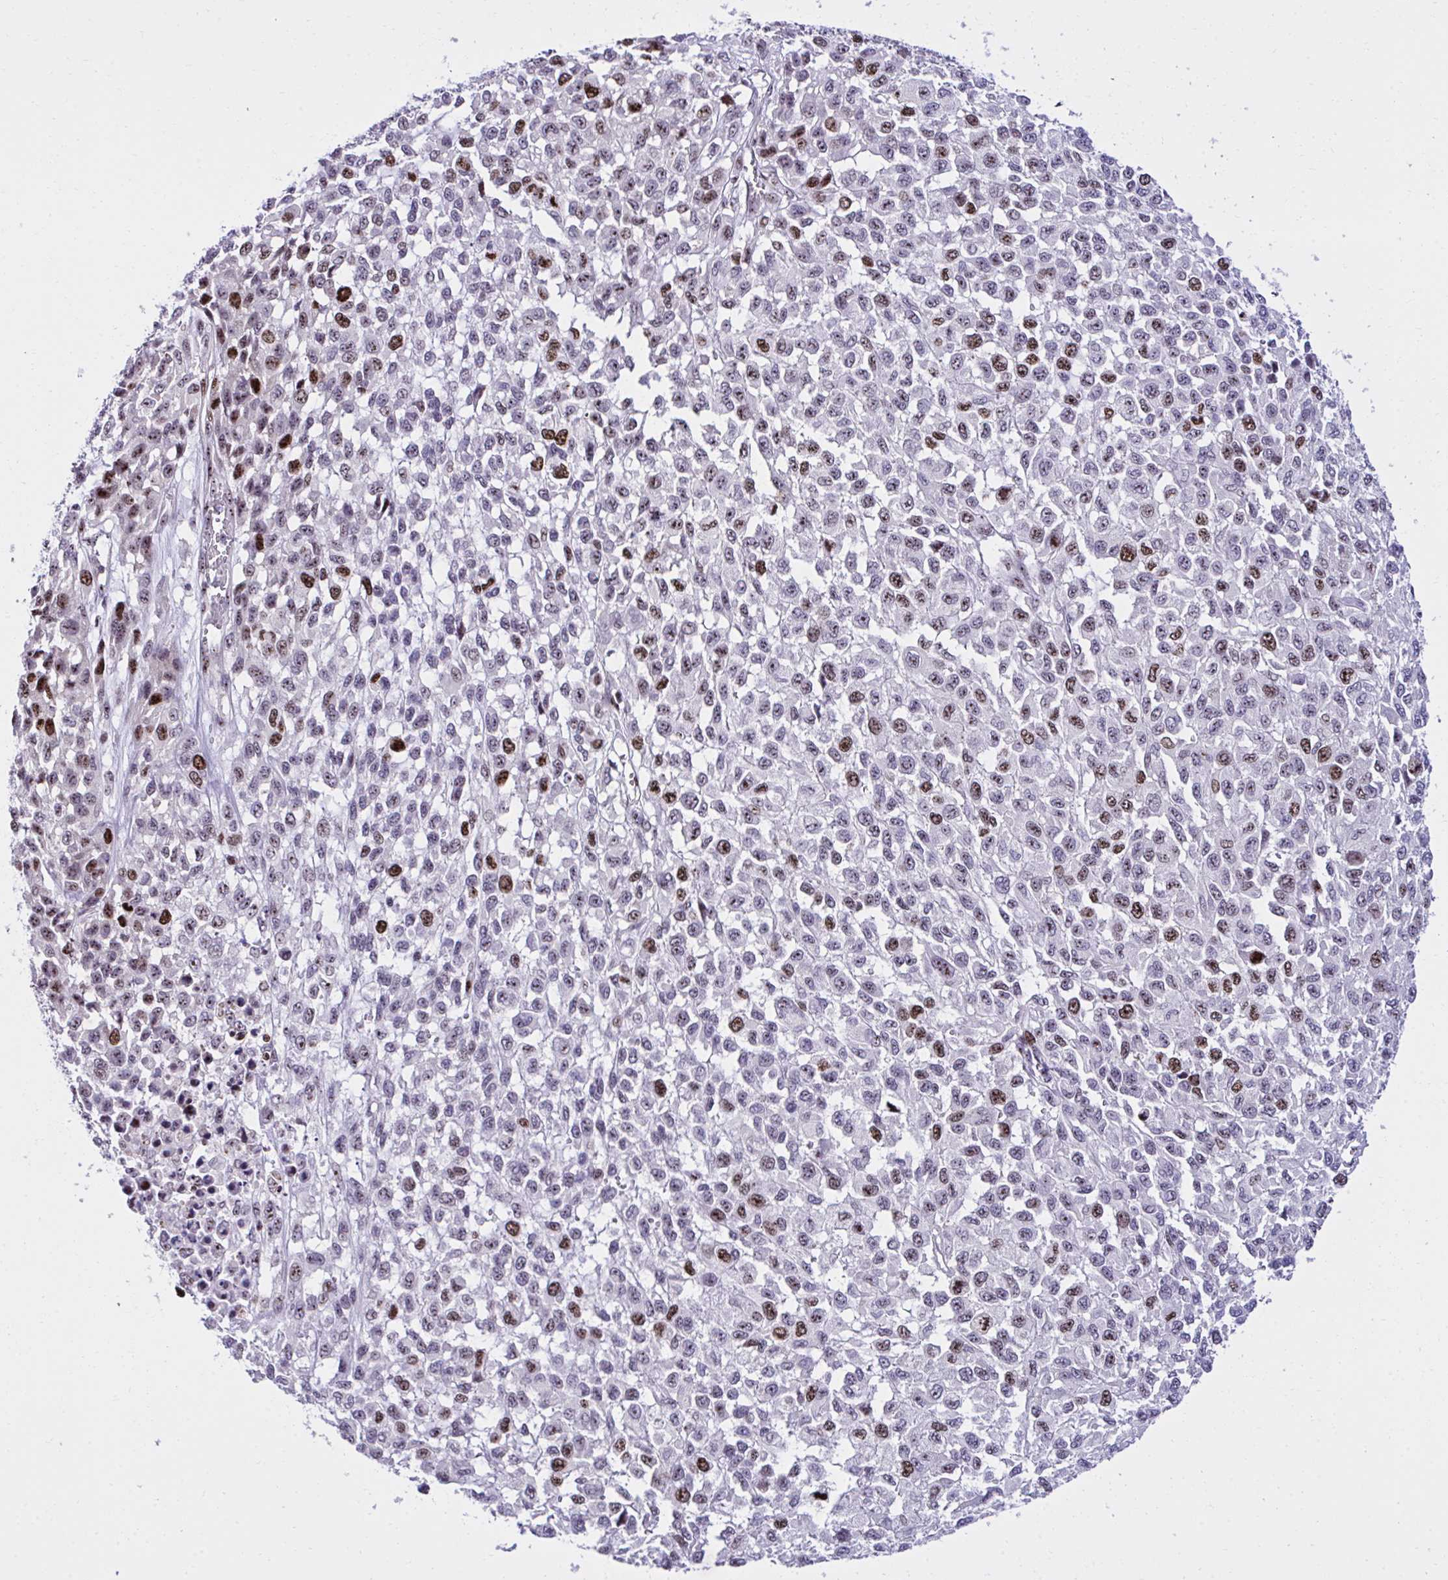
{"staining": {"intensity": "strong", "quantity": "25%-75%", "location": "nuclear"}, "tissue": "melanoma", "cell_type": "Tumor cells", "image_type": "cancer", "snomed": [{"axis": "morphology", "description": "Malignant melanoma, NOS"}, {"axis": "topography", "description": "Skin"}], "caption": "Strong nuclear expression is identified in about 25%-75% of tumor cells in melanoma.", "gene": "CEP72", "patient": {"sex": "male", "age": 62}}